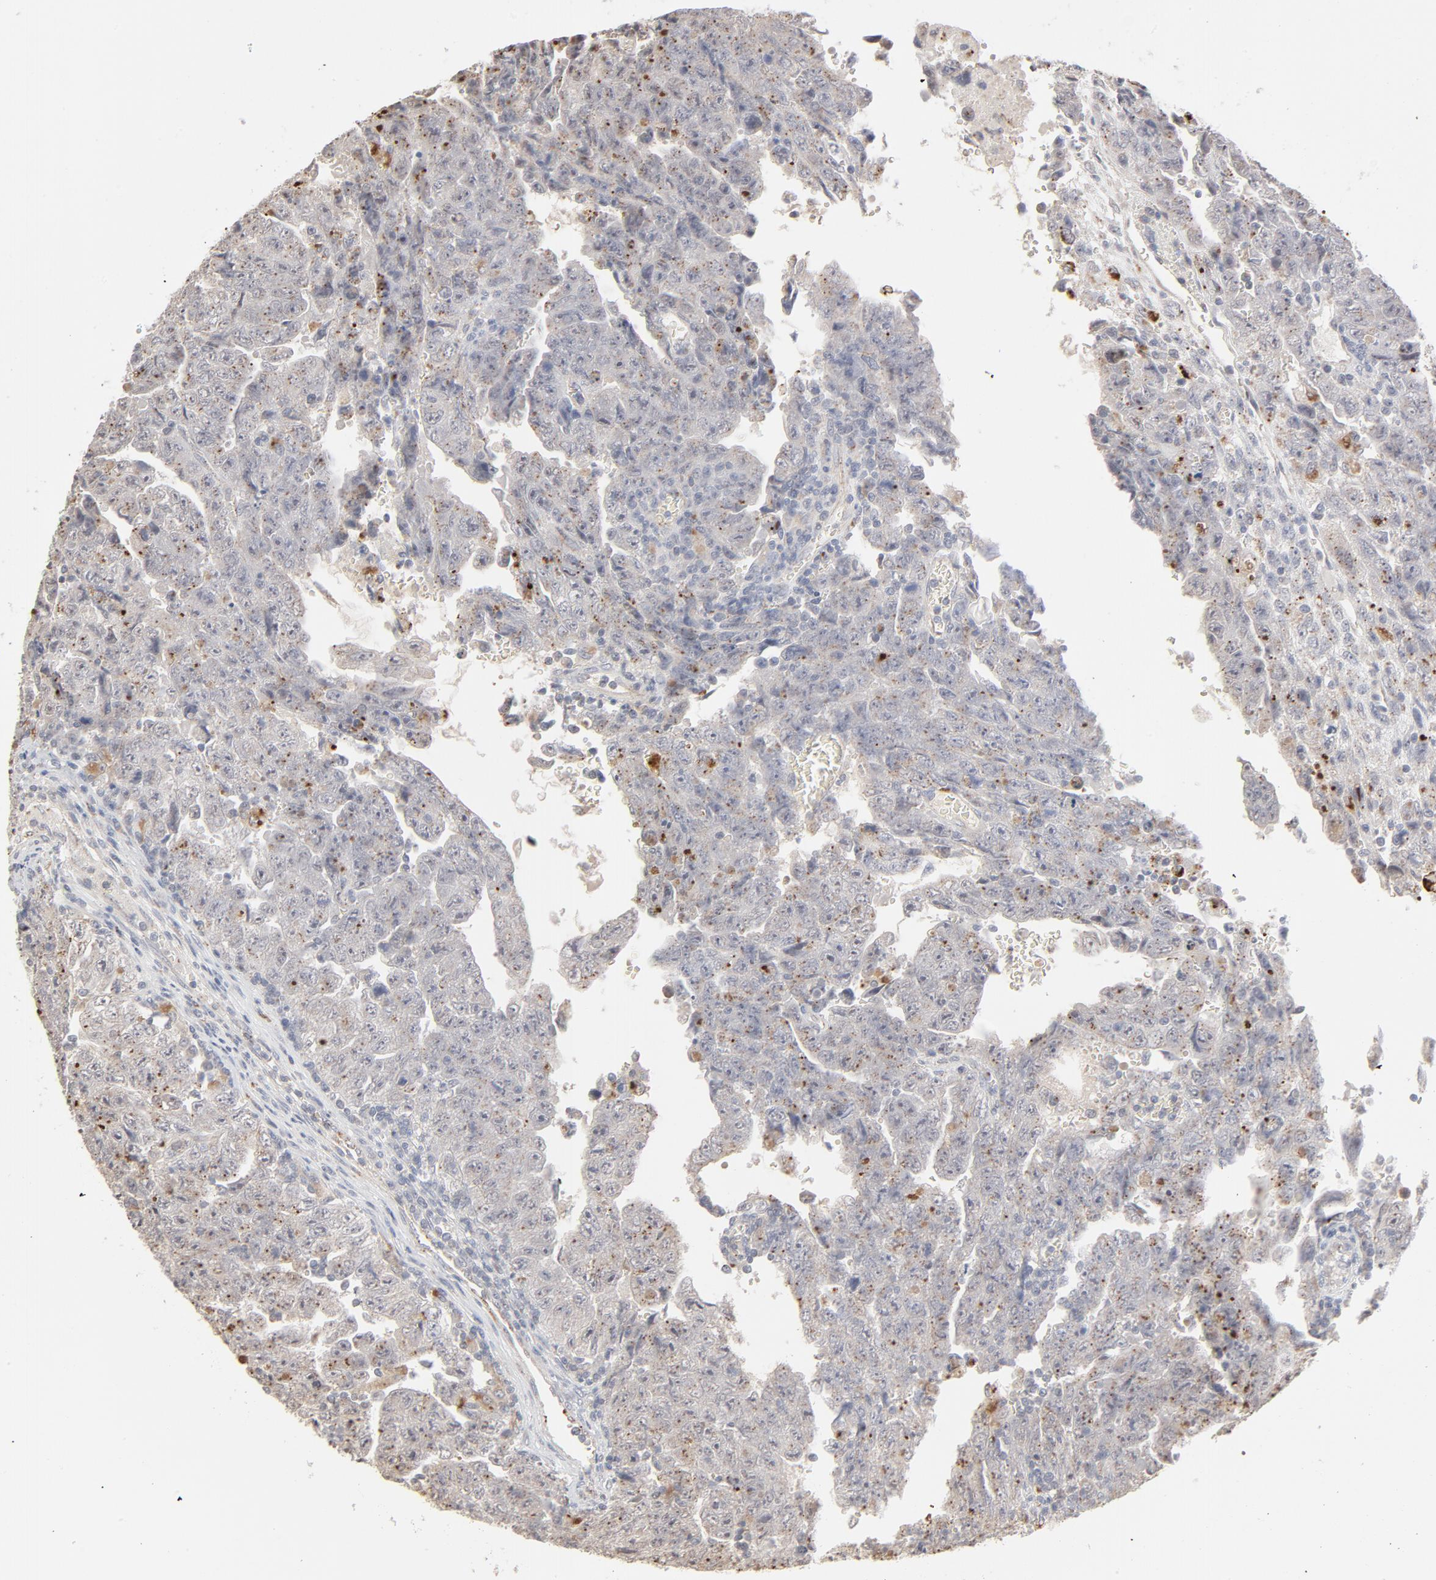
{"staining": {"intensity": "moderate", "quantity": "<25%", "location": "cytoplasmic/membranous"}, "tissue": "testis cancer", "cell_type": "Tumor cells", "image_type": "cancer", "snomed": [{"axis": "morphology", "description": "Carcinoma, Embryonal, NOS"}, {"axis": "topography", "description": "Testis"}], "caption": "High-power microscopy captured an immunohistochemistry (IHC) micrograph of testis cancer (embryonal carcinoma), revealing moderate cytoplasmic/membranous expression in approximately <25% of tumor cells. The protein of interest is shown in brown color, while the nuclei are stained blue.", "gene": "POMT2", "patient": {"sex": "male", "age": 28}}